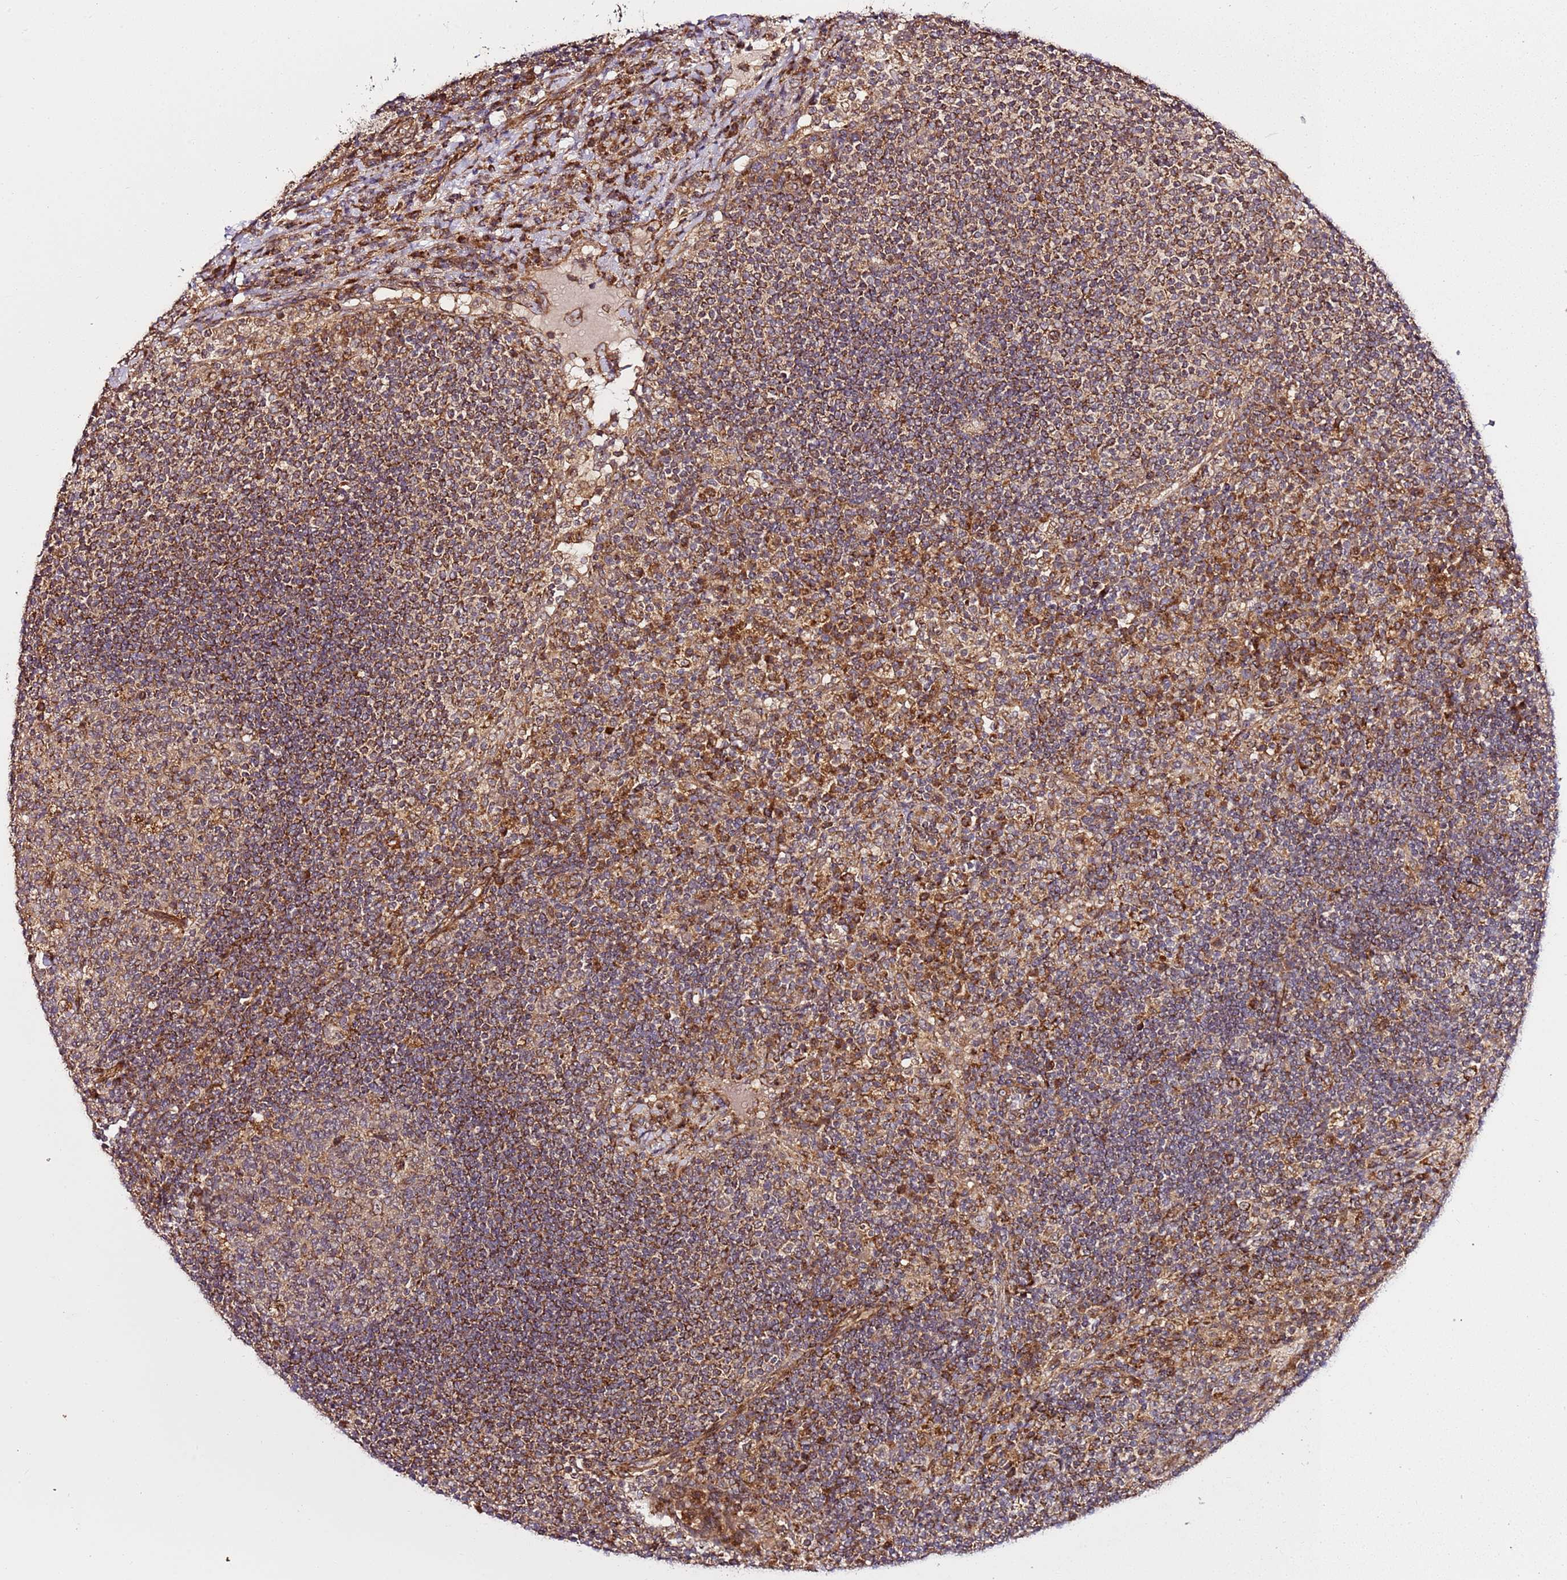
{"staining": {"intensity": "moderate", "quantity": ">75%", "location": "cytoplasmic/membranous"}, "tissue": "lymph node", "cell_type": "Germinal center cells", "image_type": "normal", "snomed": [{"axis": "morphology", "description": "Normal tissue, NOS"}, {"axis": "topography", "description": "Lymph node"}], "caption": "Brown immunohistochemical staining in benign lymph node demonstrates moderate cytoplasmic/membranous expression in about >75% of germinal center cells.", "gene": "TM2D2", "patient": {"sex": "female", "age": 53}}